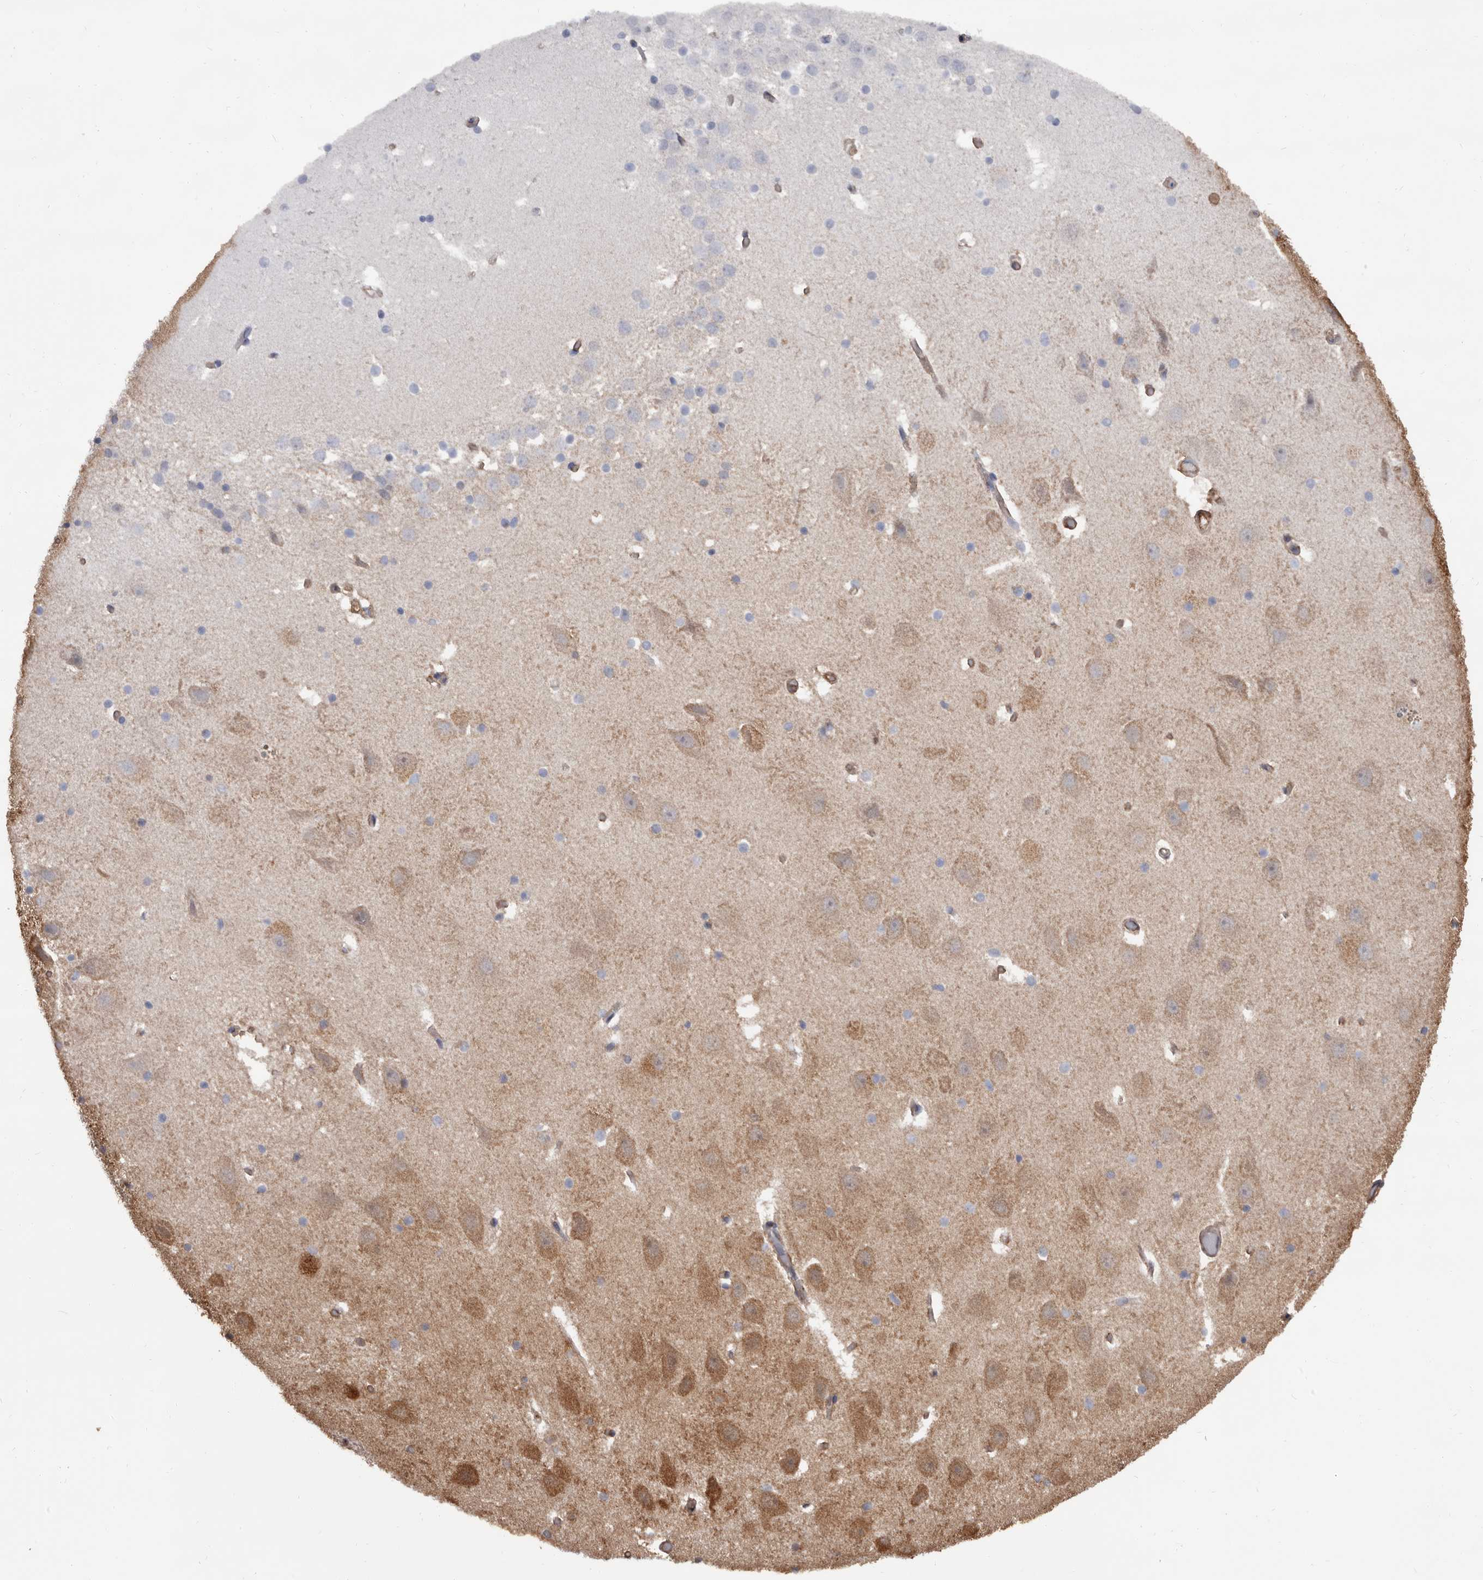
{"staining": {"intensity": "negative", "quantity": "none", "location": "none"}, "tissue": "hippocampus", "cell_type": "Glial cells", "image_type": "normal", "snomed": [{"axis": "morphology", "description": "Normal tissue, NOS"}, {"axis": "topography", "description": "Hippocampus"}], "caption": "Protein analysis of benign hippocampus reveals no significant expression in glial cells. The staining is performed using DAB (3,3'-diaminobenzidine) brown chromogen with nuclei counter-stained in using hematoxylin.", "gene": "ADAMTS2", "patient": {"sex": "female", "age": 52}}